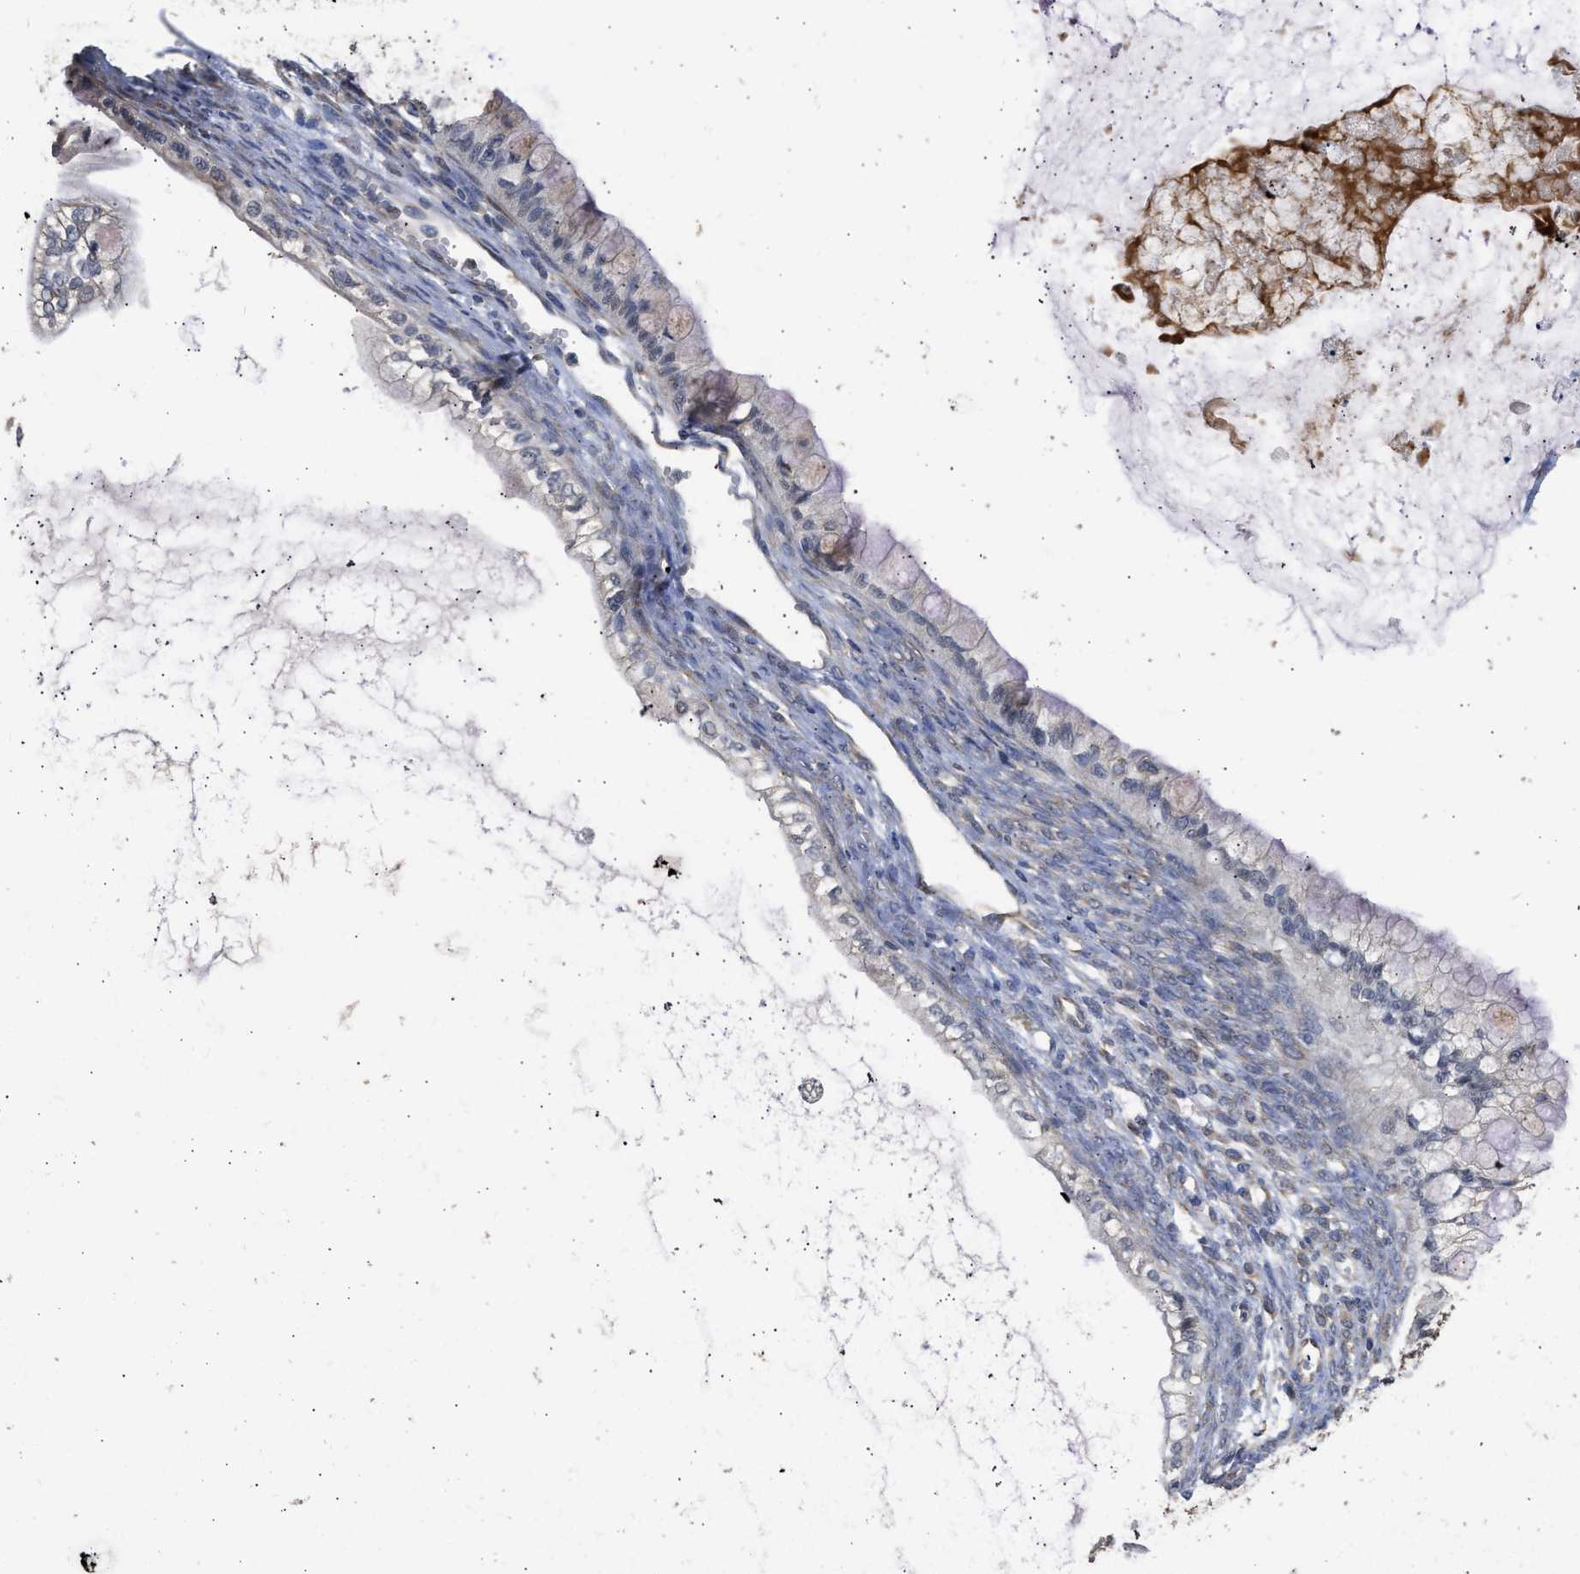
{"staining": {"intensity": "moderate", "quantity": "25%-75%", "location": "cytoplasmic/membranous"}, "tissue": "ovarian cancer", "cell_type": "Tumor cells", "image_type": "cancer", "snomed": [{"axis": "morphology", "description": "Cystadenocarcinoma, mucinous, NOS"}, {"axis": "topography", "description": "Ovary"}], "caption": "Mucinous cystadenocarcinoma (ovarian) was stained to show a protein in brown. There is medium levels of moderate cytoplasmic/membranous staining in about 25%-75% of tumor cells. (IHC, brightfield microscopy, high magnification).", "gene": "SPINT2", "patient": {"sex": "female", "age": 57}}